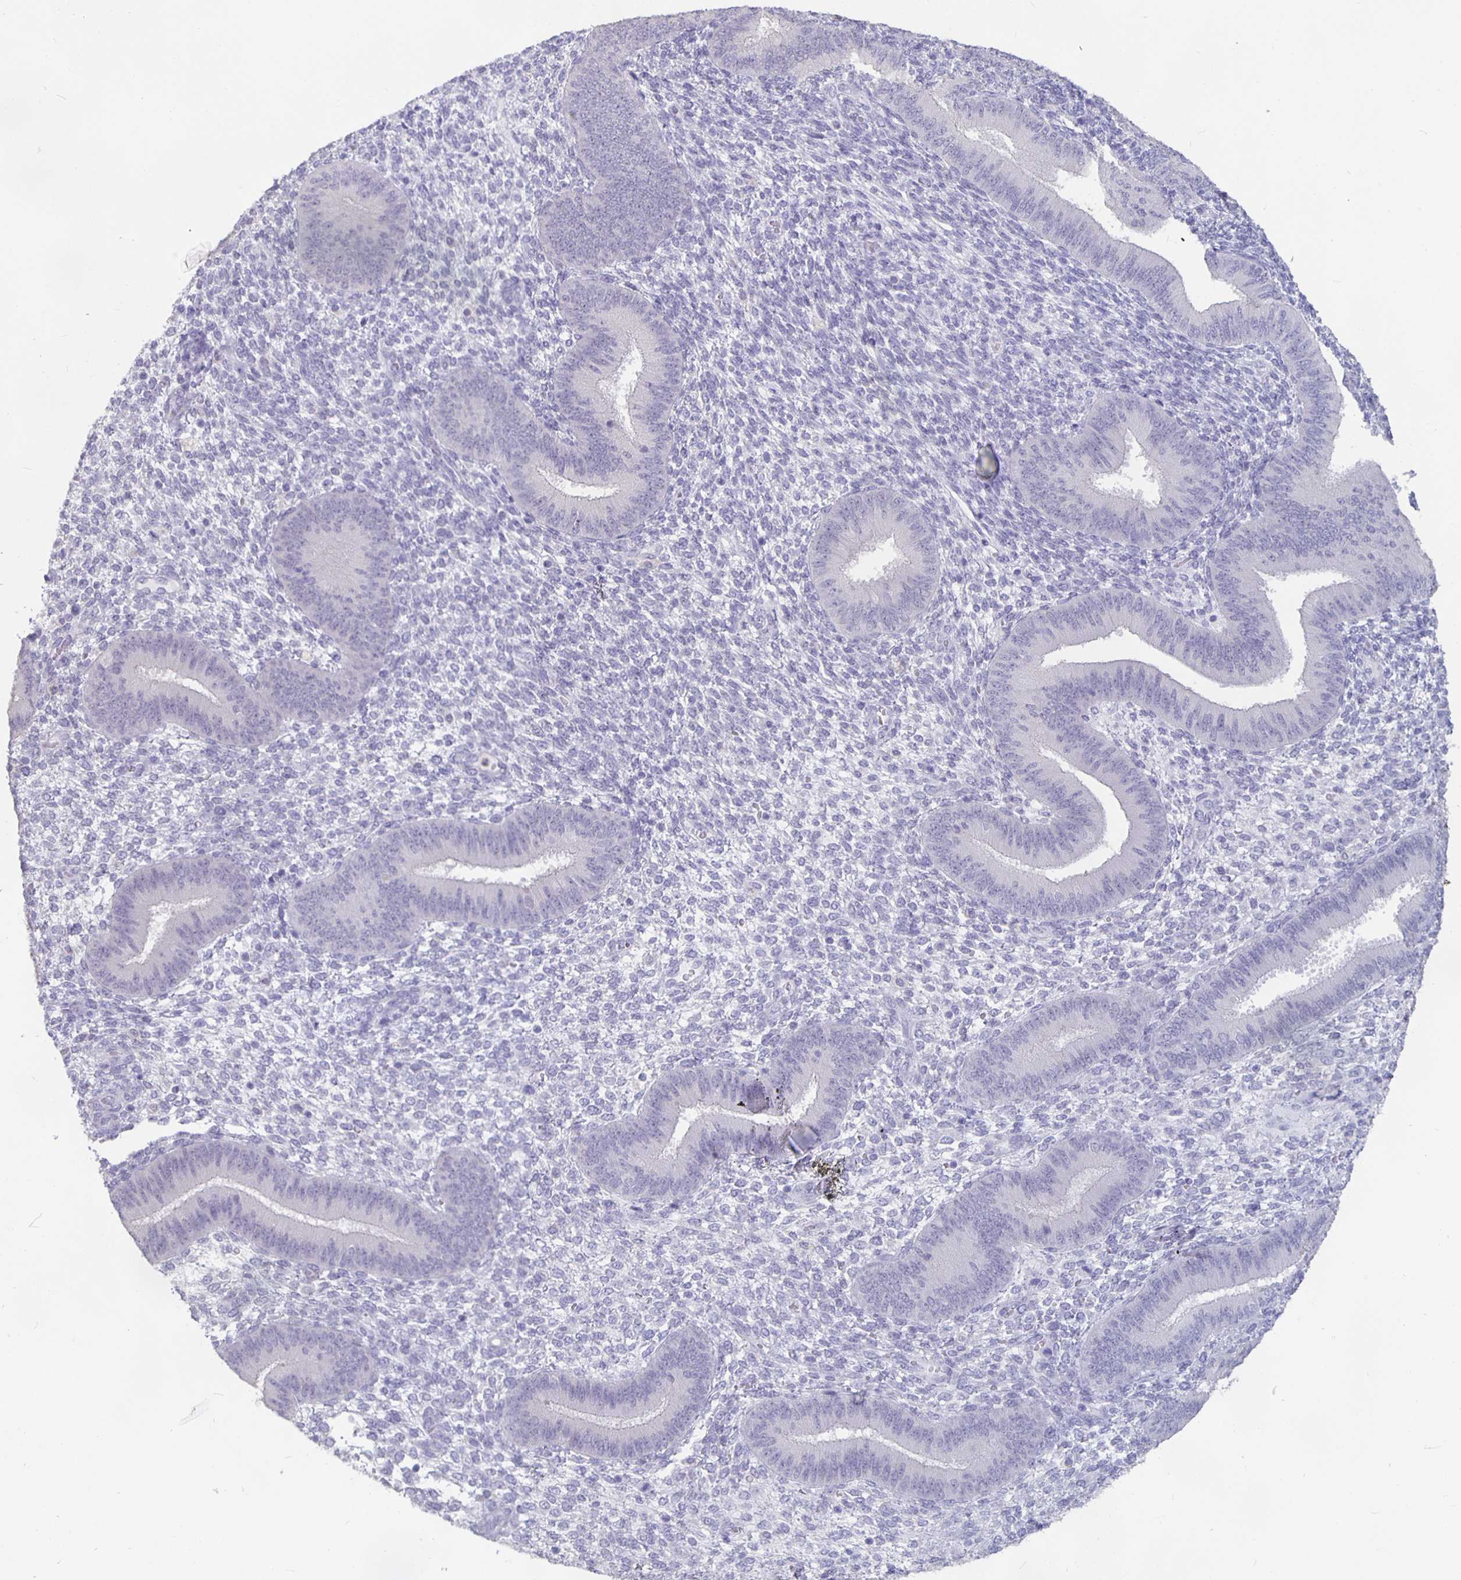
{"staining": {"intensity": "negative", "quantity": "none", "location": "none"}, "tissue": "endometrium", "cell_type": "Cells in endometrial stroma", "image_type": "normal", "snomed": [{"axis": "morphology", "description": "Normal tissue, NOS"}, {"axis": "topography", "description": "Endometrium"}], "caption": "Cells in endometrial stroma show no significant protein positivity in unremarkable endometrium.", "gene": "GPX4", "patient": {"sex": "female", "age": 39}}